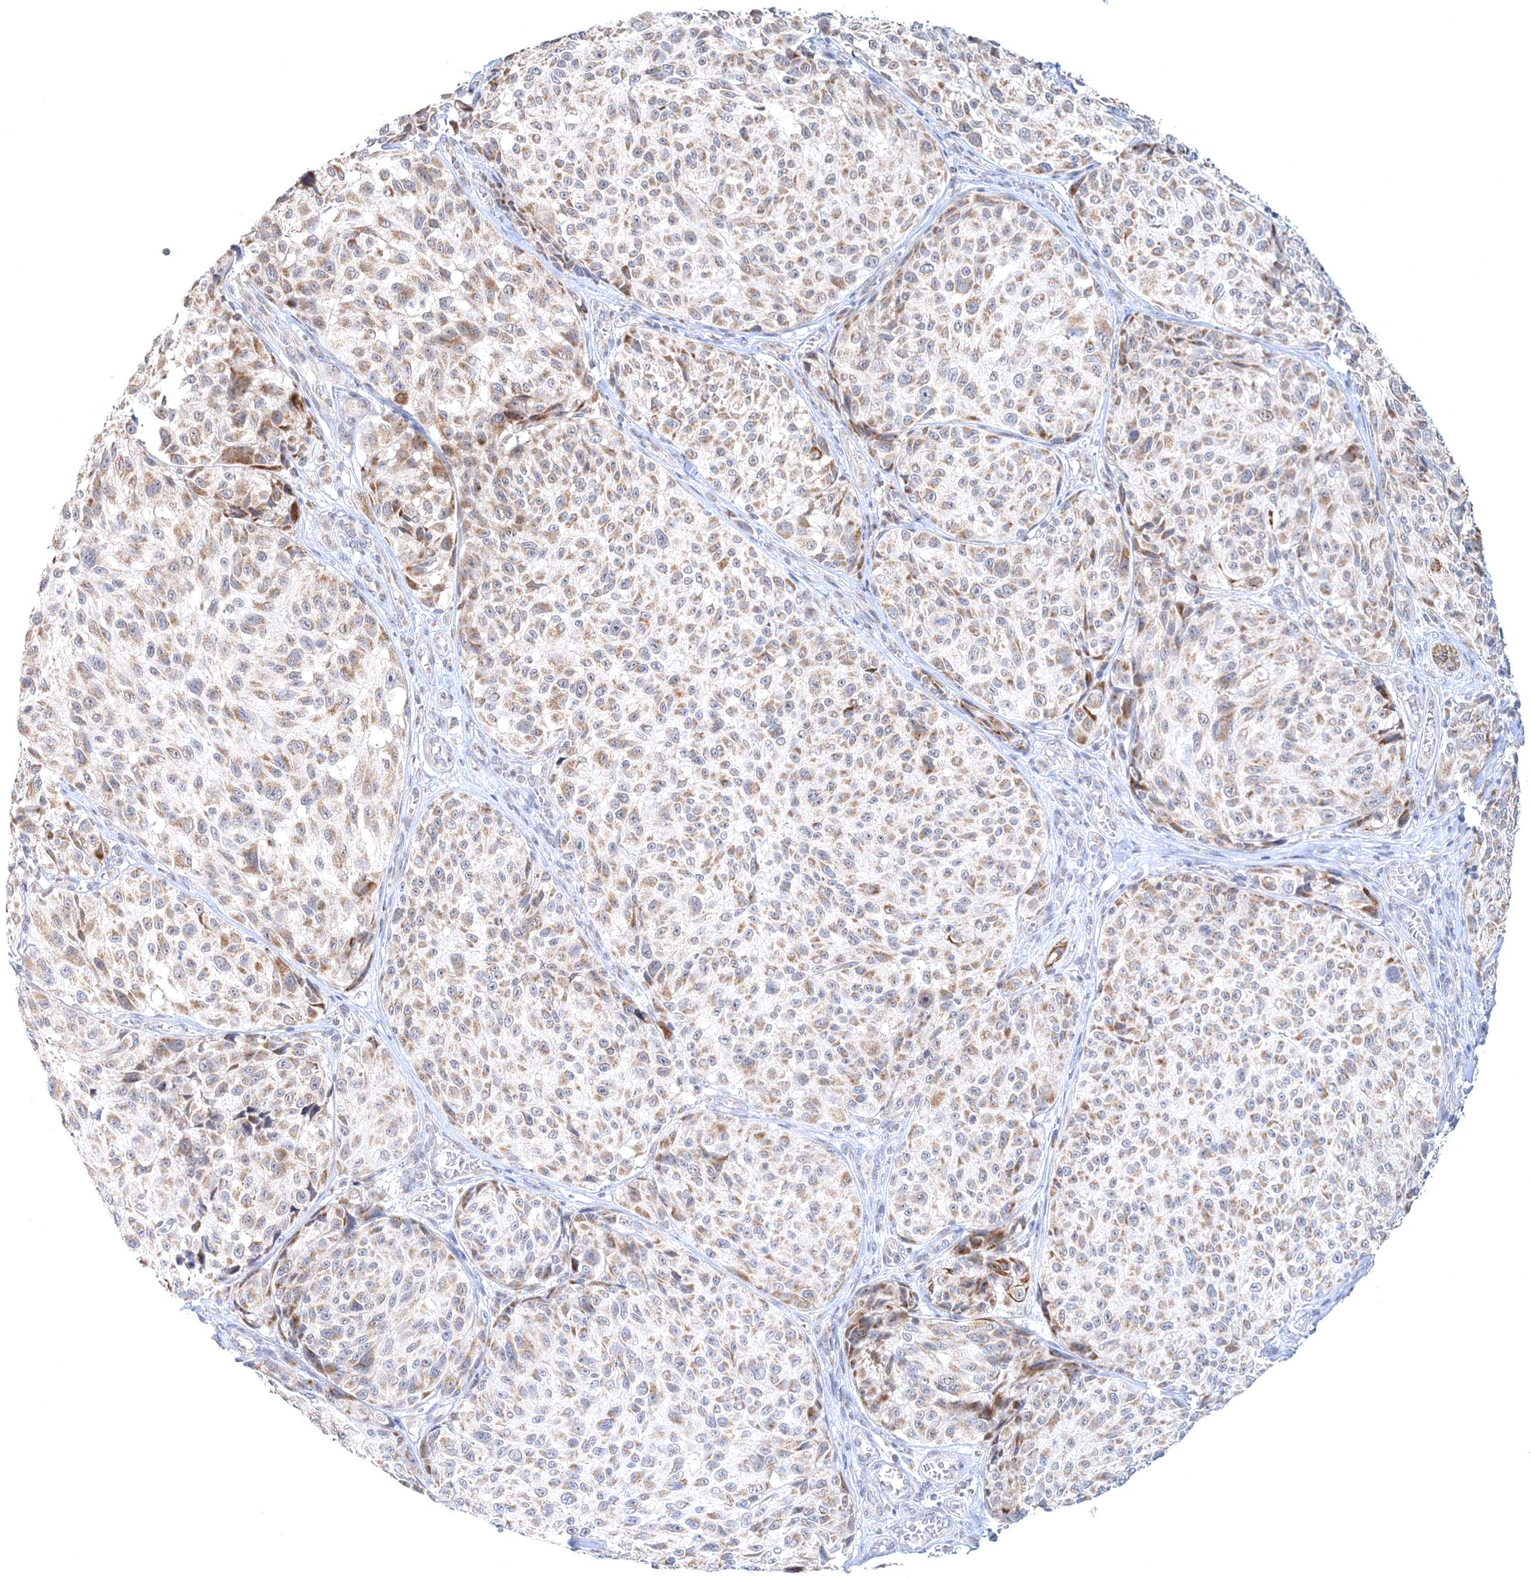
{"staining": {"intensity": "weak", "quantity": ">75%", "location": "cytoplasmic/membranous"}, "tissue": "melanoma", "cell_type": "Tumor cells", "image_type": "cancer", "snomed": [{"axis": "morphology", "description": "Malignant melanoma, NOS"}, {"axis": "topography", "description": "Skin"}], "caption": "The micrograph shows staining of malignant melanoma, revealing weak cytoplasmic/membranous protein expression (brown color) within tumor cells. The protein is shown in brown color, while the nuclei are stained blue.", "gene": "RNF150", "patient": {"sex": "male", "age": 83}}